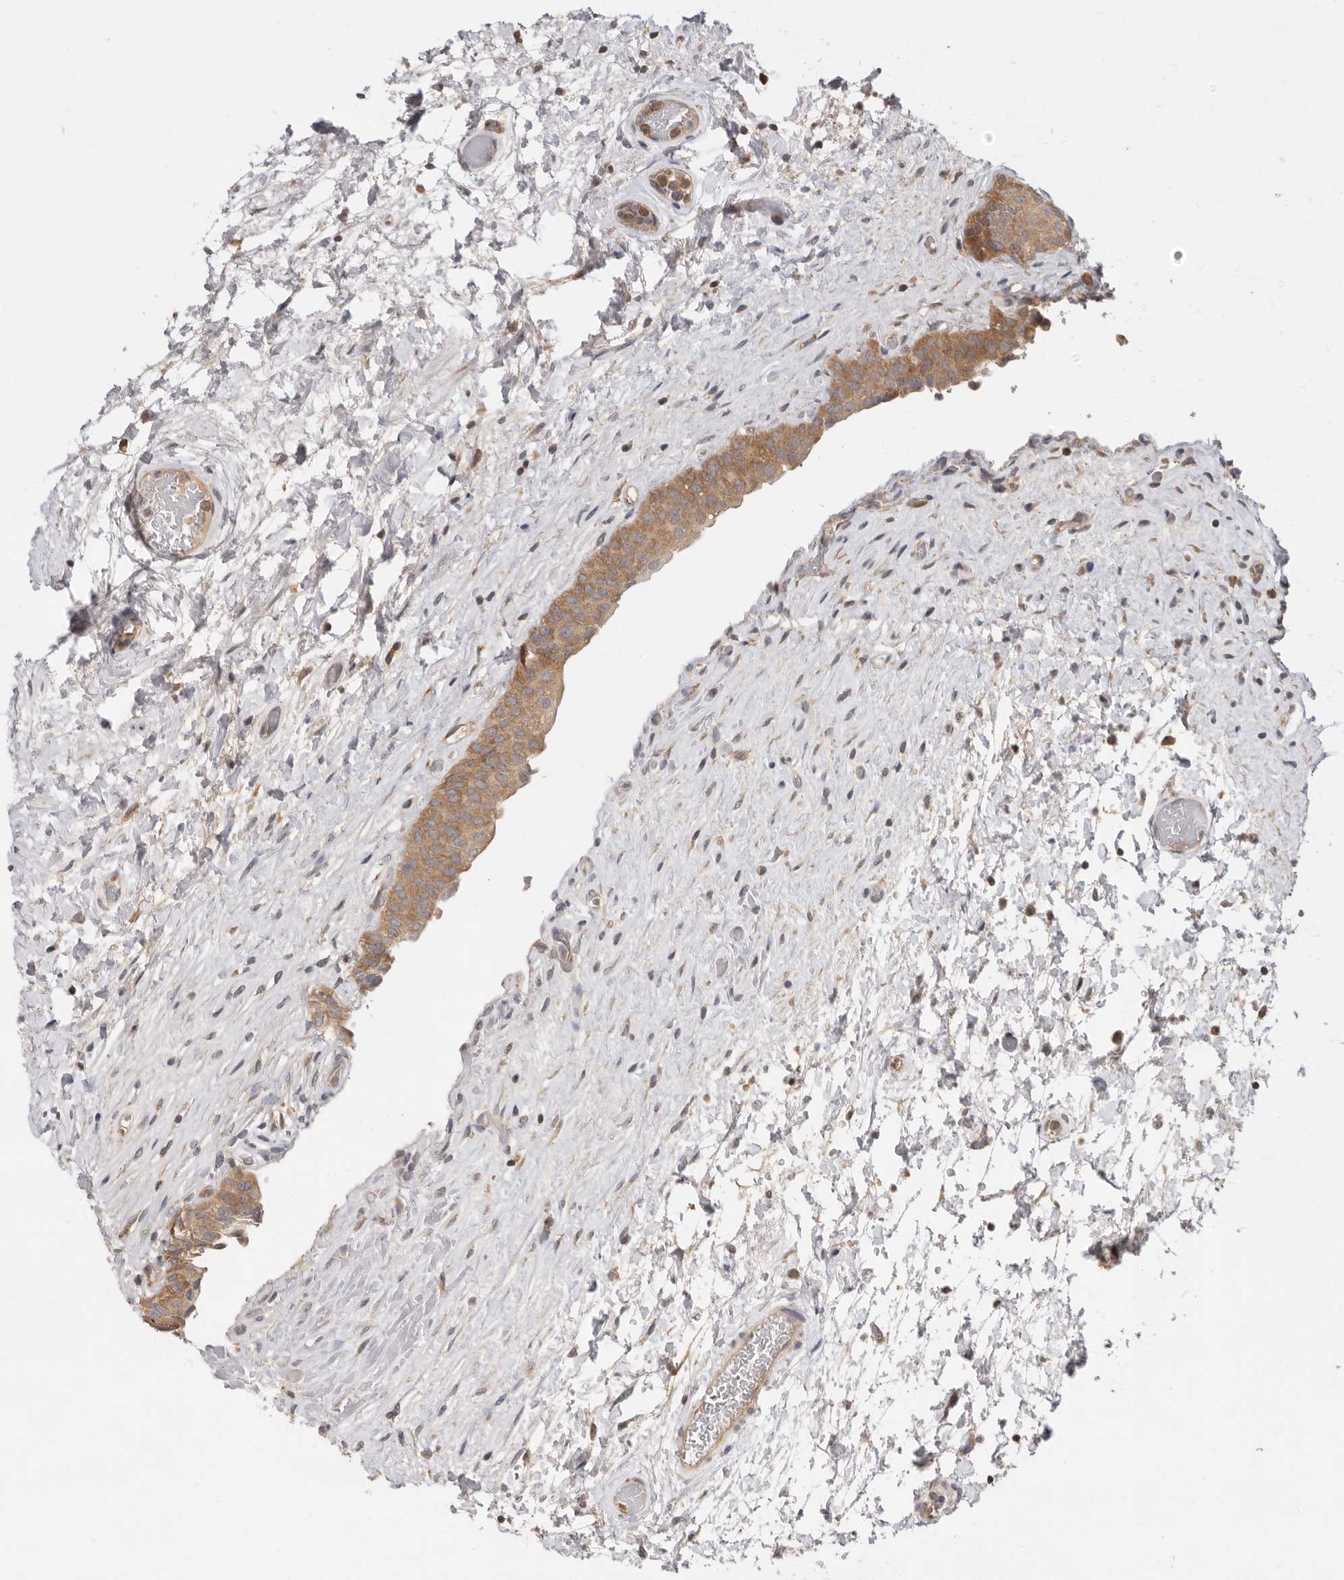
{"staining": {"intensity": "moderate", "quantity": ">75%", "location": "cytoplasmic/membranous"}, "tissue": "urinary bladder", "cell_type": "Urothelial cells", "image_type": "normal", "snomed": [{"axis": "morphology", "description": "Normal tissue, NOS"}, {"axis": "topography", "description": "Urinary bladder"}], "caption": "Brown immunohistochemical staining in normal human urinary bladder reveals moderate cytoplasmic/membranous positivity in approximately >75% of urothelial cells. The staining was performed using DAB (3,3'-diaminobenzidine), with brown indicating positive protein expression. Nuclei are stained blue with hematoxylin.", "gene": "PPP1R42", "patient": {"sex": "male", "age": 74}}